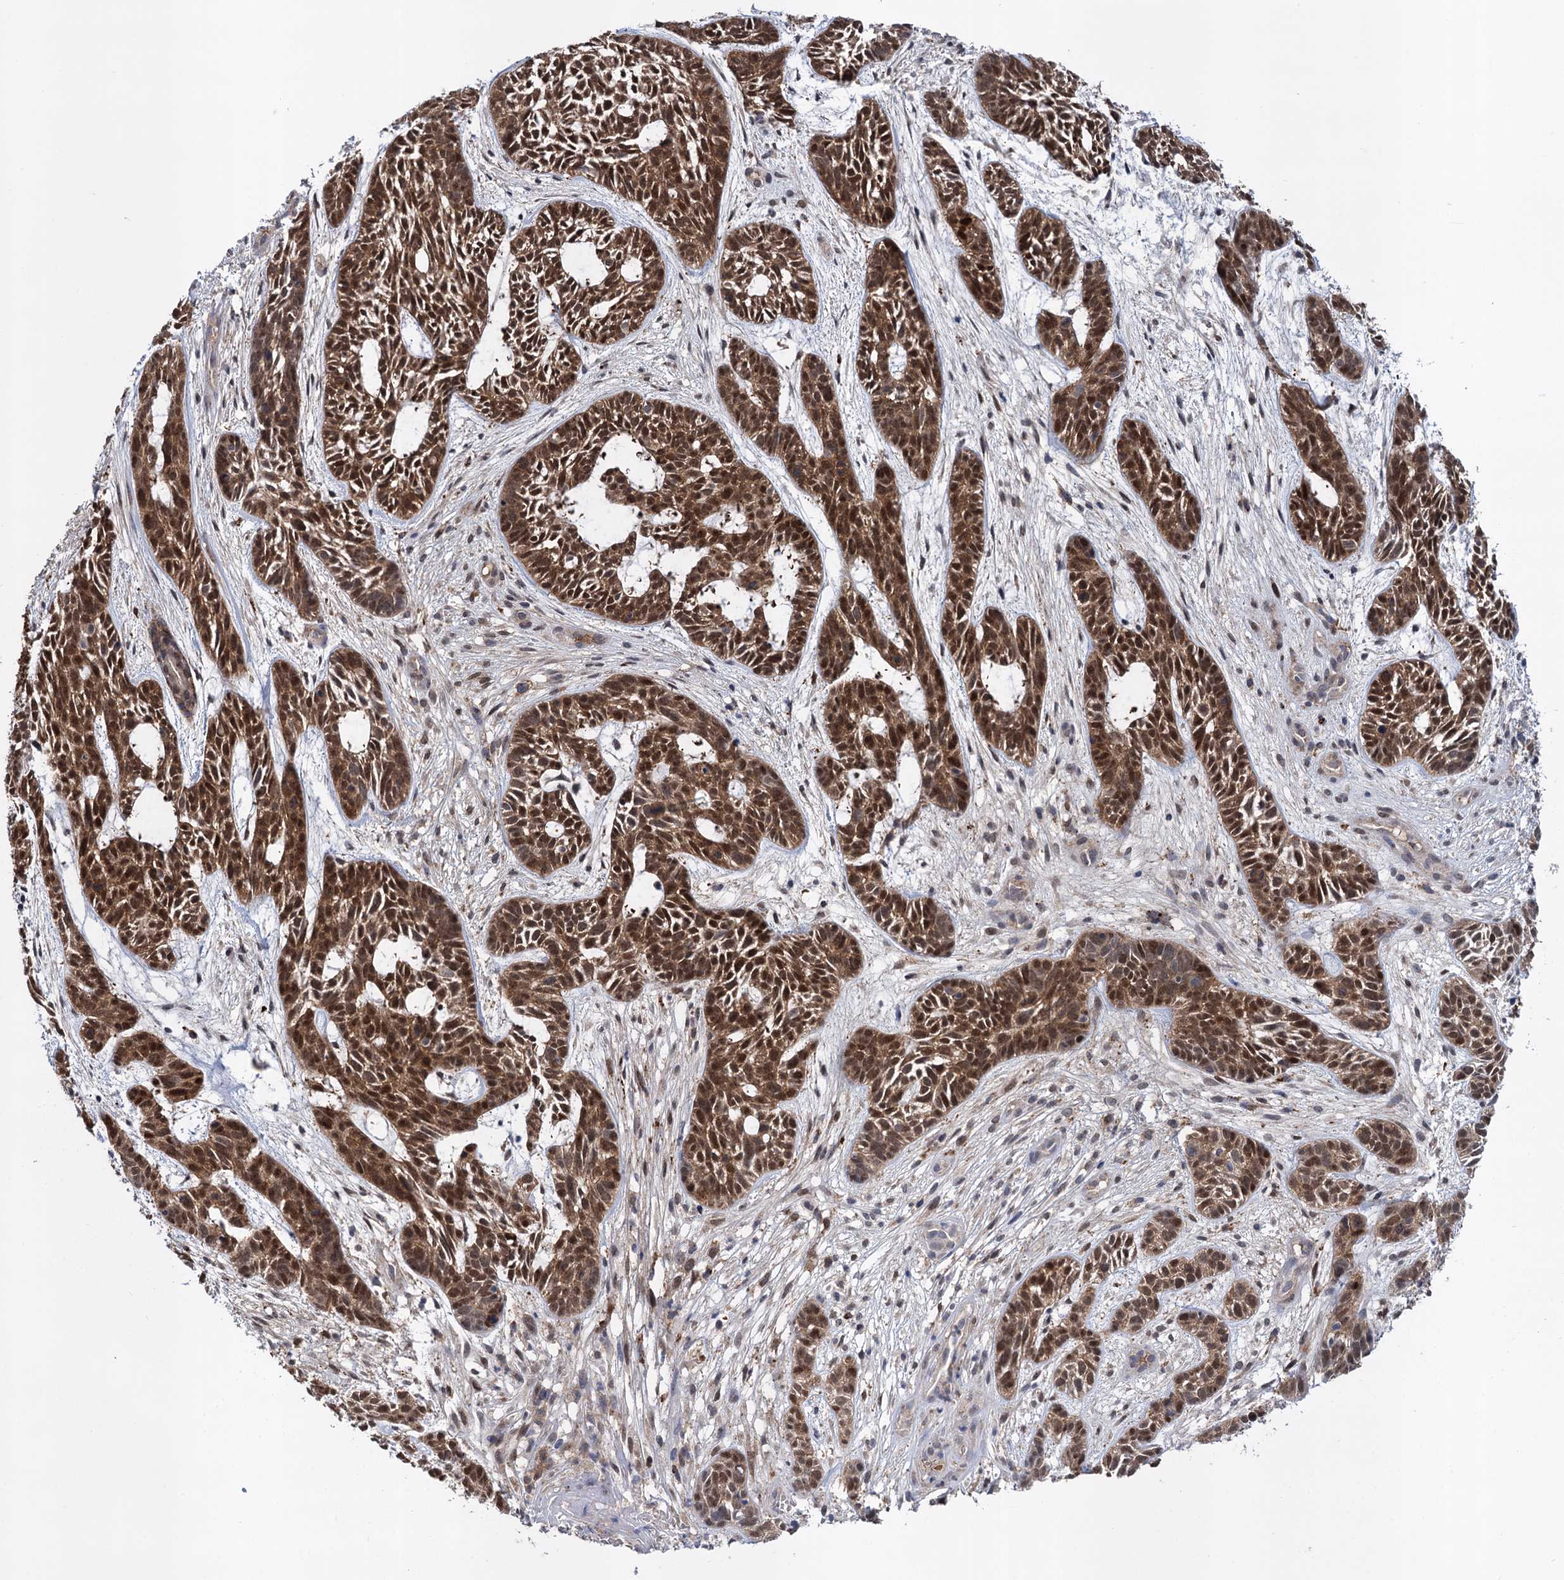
{"staining": {"intensity": "strong", "quantity": ">75%", "location": "cytoplasmic/membranous,nuclear"}, "tissue": "skin cancer", "cell_type": "Tumor cells", "image_type": "cancer", "snomed": [{"axis": "morphology", "description": "Basal cell carcinoma"}, {"axis": "topography", "description": "Skin"}], "caption": "Skin cancer stained with a brown dye reveals strong cytoplasmic/membranous and nuclear positive positivity in approximately >75% of tumor cells.", "gene": "GLO1", "patient": {"sex": "male", "age": 89}}